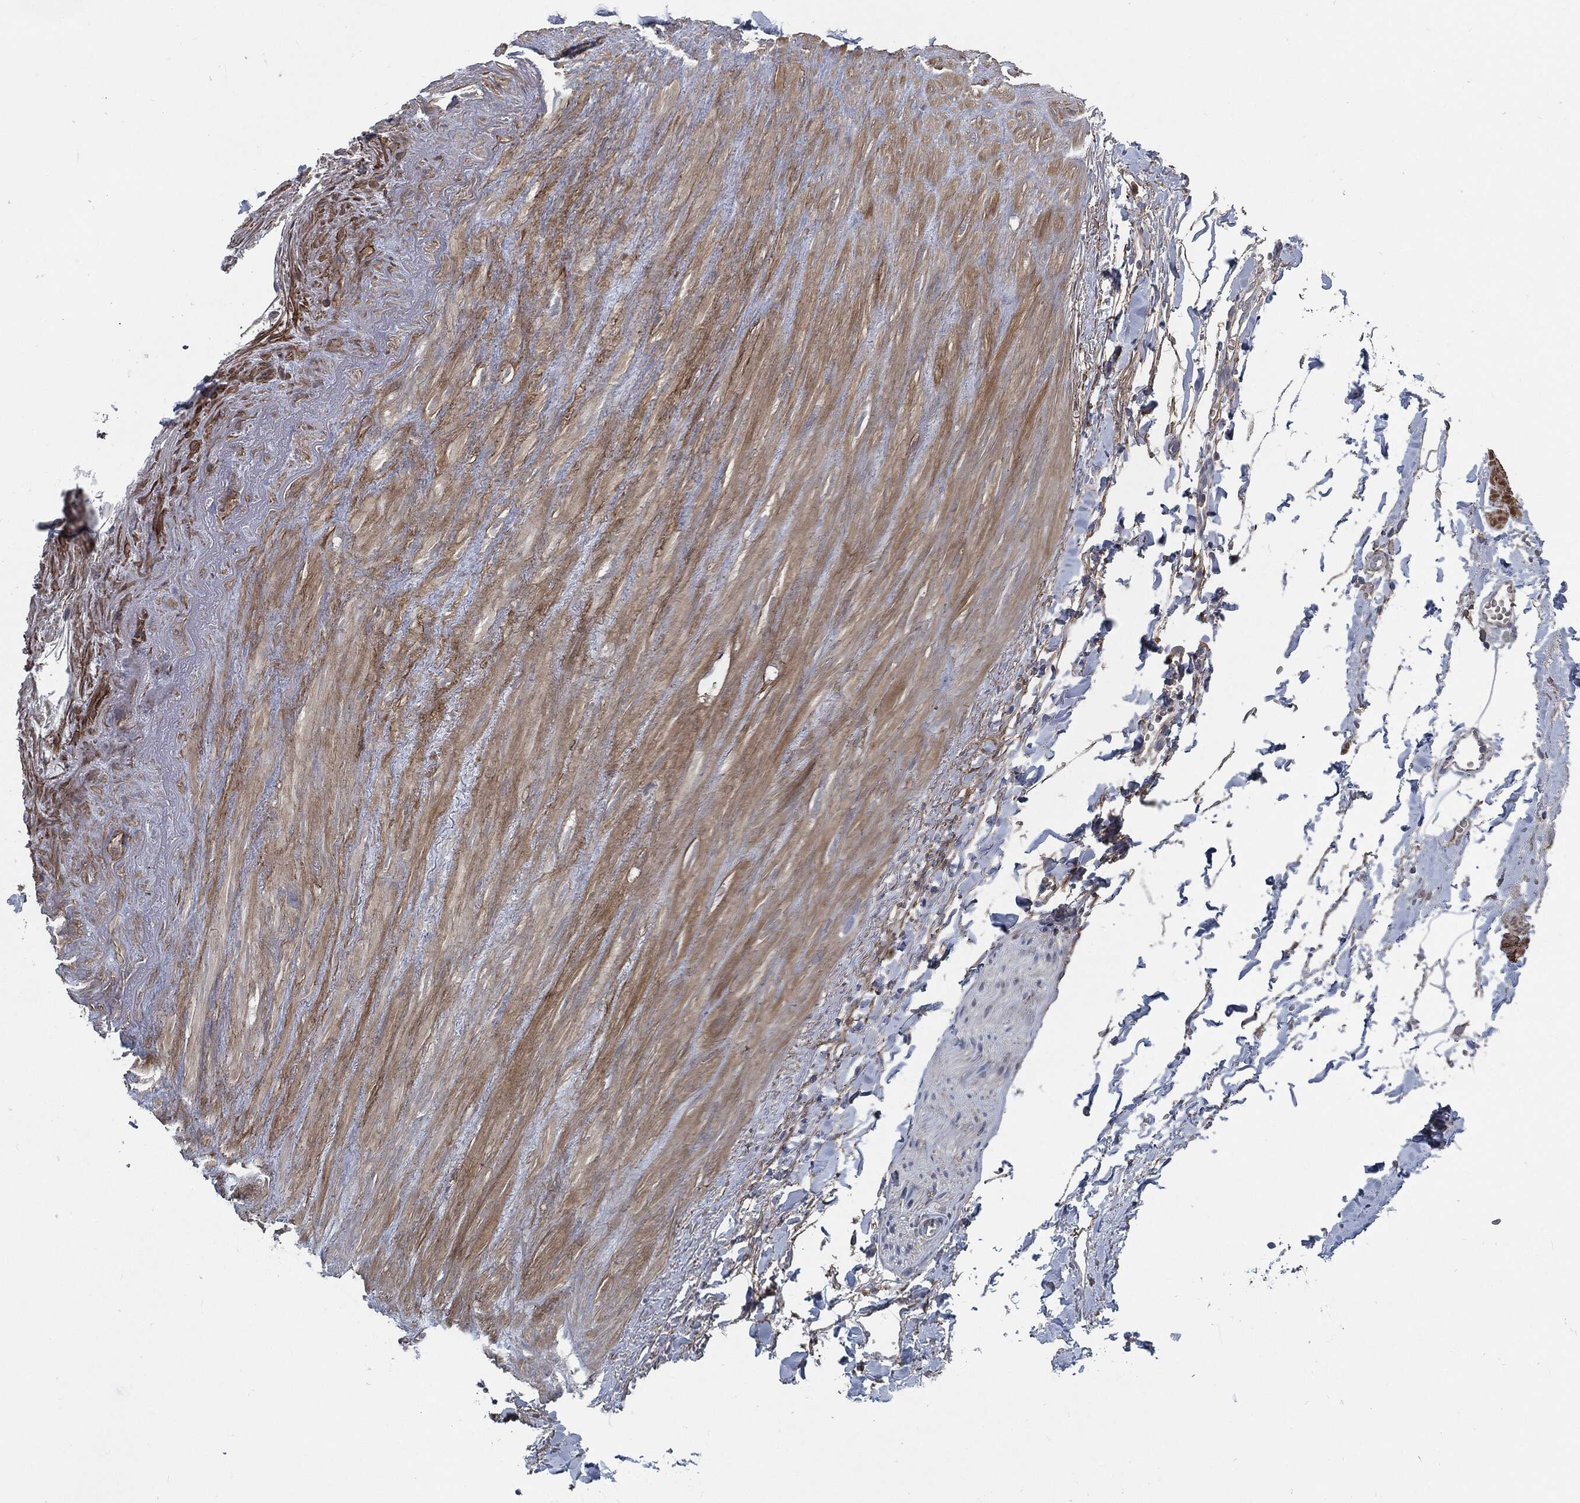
{"staining": {"intensity": "negative", "quantity": "none", "location": "none"}, "tissue": "adipose tissue", "cell_type": "Adipocytes", "image_type": "normal", "snomed": [{"axis": "morphology", "description": "Normal tissue, NOS"}, {"axis": "morphology", "description": "Adenocarcinoma, NOS"}, {"axis": "topography", "description": "Pancreas"}, {"axis": "topography", "description": "Peripheral nerve tissue"}], "caption": "DAB (3,3'-diaminobenzidine) immunohistochemical staining of benign human adipose tissue exhibits no significant positivity in adipocytes. (Stains: DAB immunohistochemistry with hematoxylin counter stain, Microscopy: brightfield microscopy at high magnification).", "gene": "SVIL", "patient": {"sex": "male", "age": 61}}